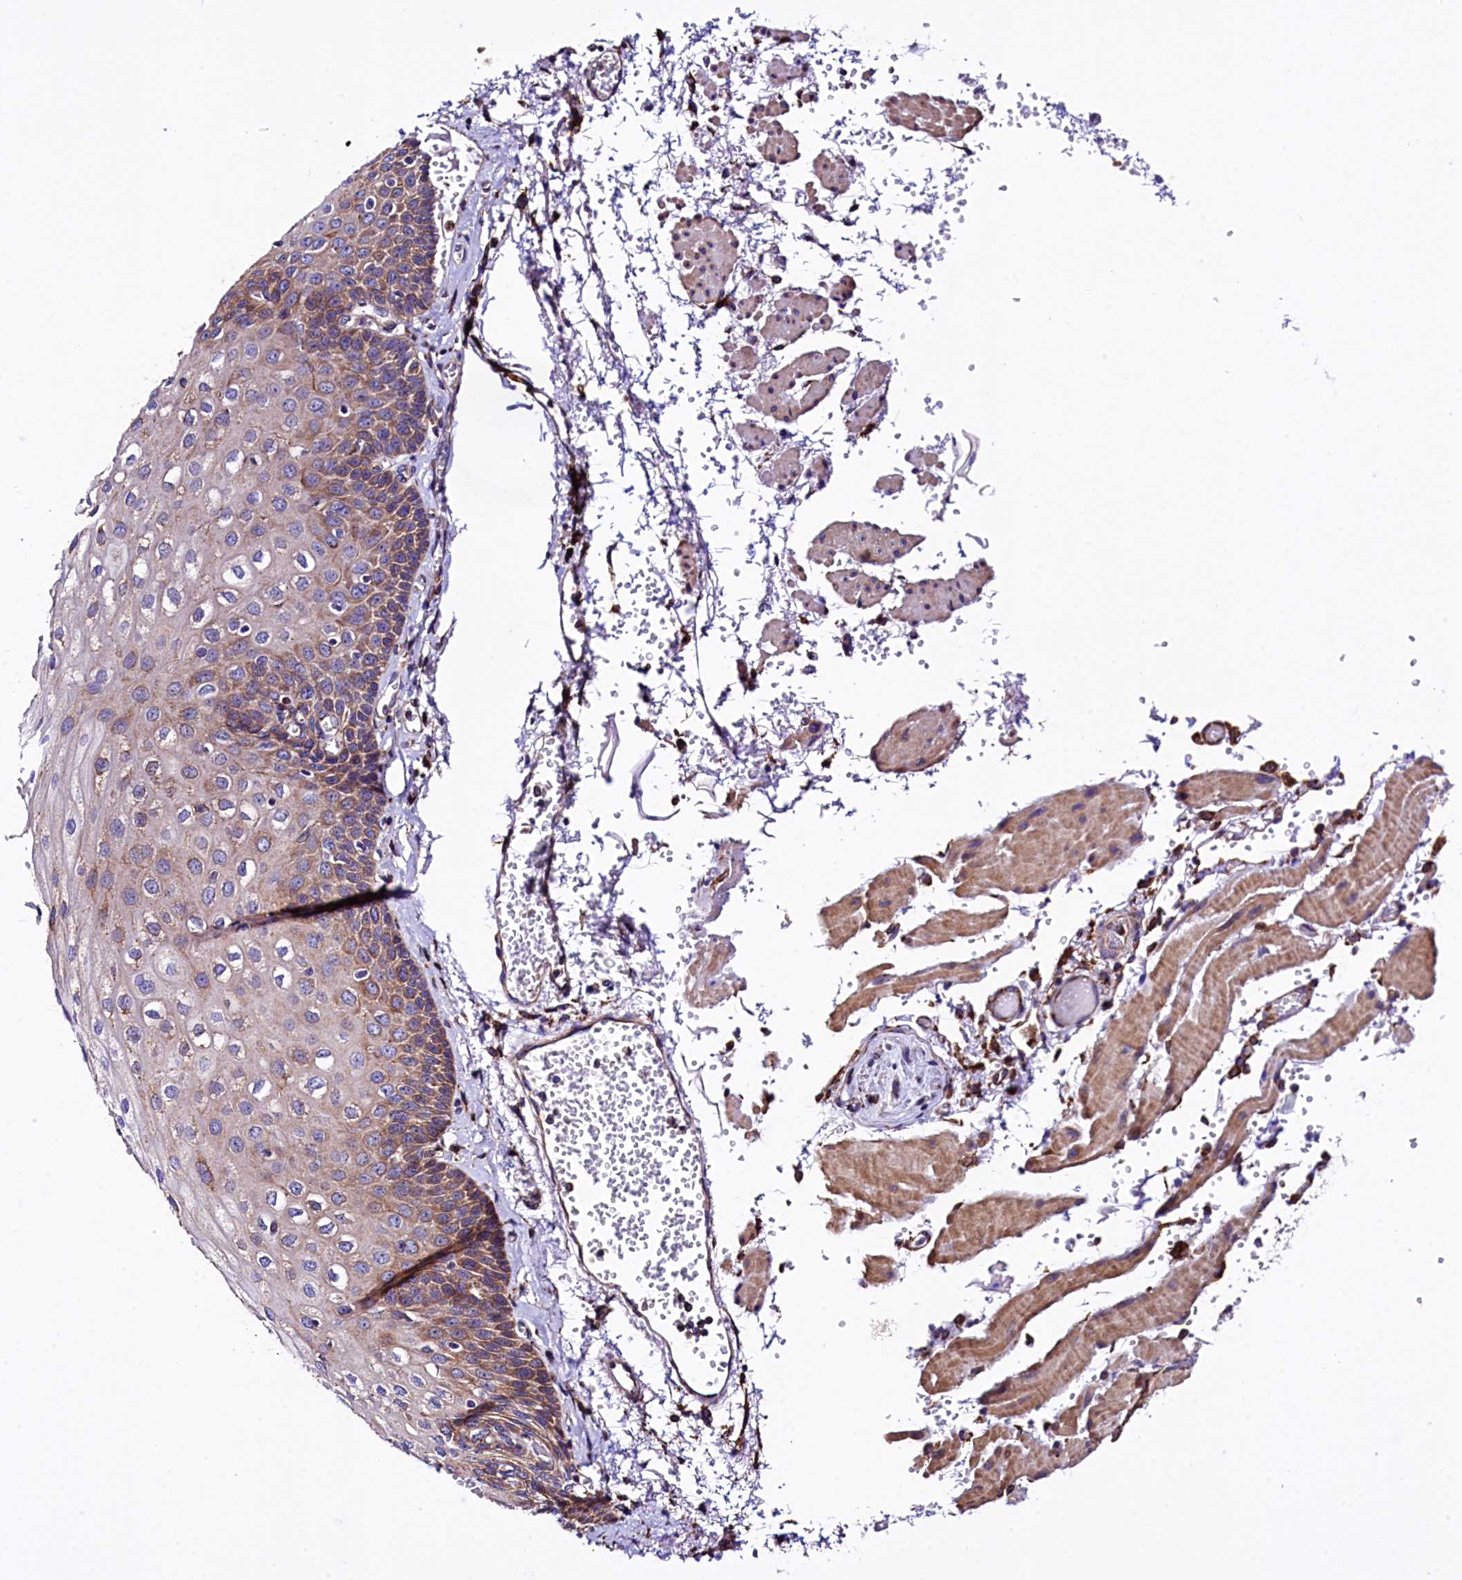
{"staining": {"intensity": "moderate", "quantity": ">75%", "location": "cytoplasmic/membranous"}, "tissue": "esophagus", "cell_type": "Squamous epithelial cells", "image_type": "normal", "snomed": [{"axis": "morphology", "description": "Normal tissue, NOS"}, {"axis": "topography", "description": "Esophagus"}], "caption": "Moderate cytoplasmic/membranous protein staining is seen in approximately >75% of squamous epithelial cells in esophagus. The protein of interest is stained brown, and the nuclei are stained in blue (DAB IHC with brightfield microscopy, high magnification).", "gene": "CAPS2", "patient": {"sex": "male", "age": 81}}